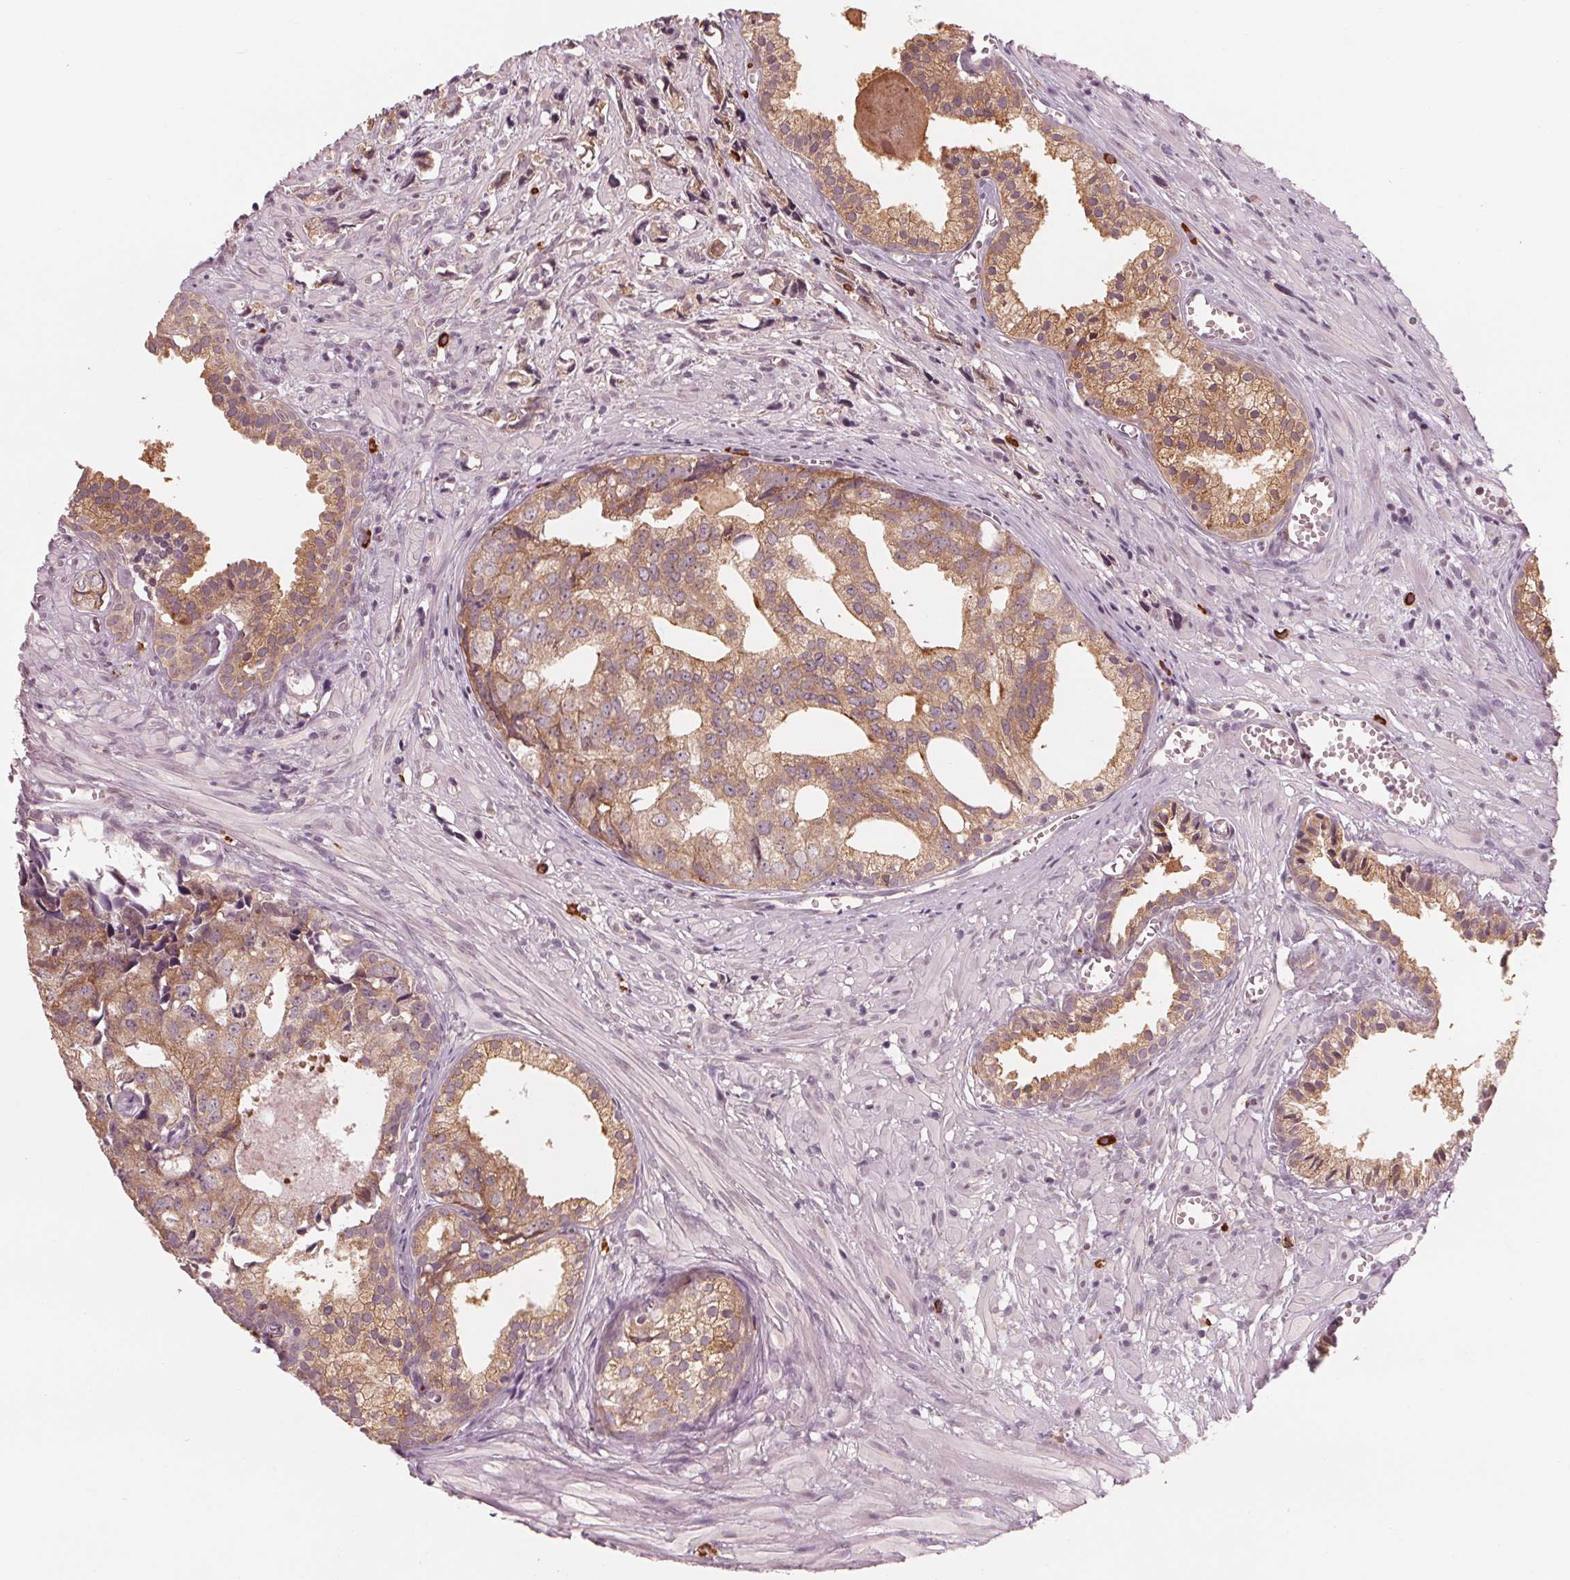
{"staining": {"intensity": "moderate", "quantity": ">75%", "location": "cytoplasmic/membranous"}, "tissue": "prostate cancer", "cell_type": "Tumor cells", "image_type": "cancer", "snomed": [{"axis": "morphology", "description": "Adenocarcinoma, High grade"}, {"axis": "topography", "description": "Prostate"}], "caption": "Tumor cells reveal medium levels of moderate cytoplasmic/membranous staining in about >75% of cells in human high-grade adenocarcinoma (prostate).", "gene": "GIGYF2", "patient": {"sex": "male", "age": 58}}